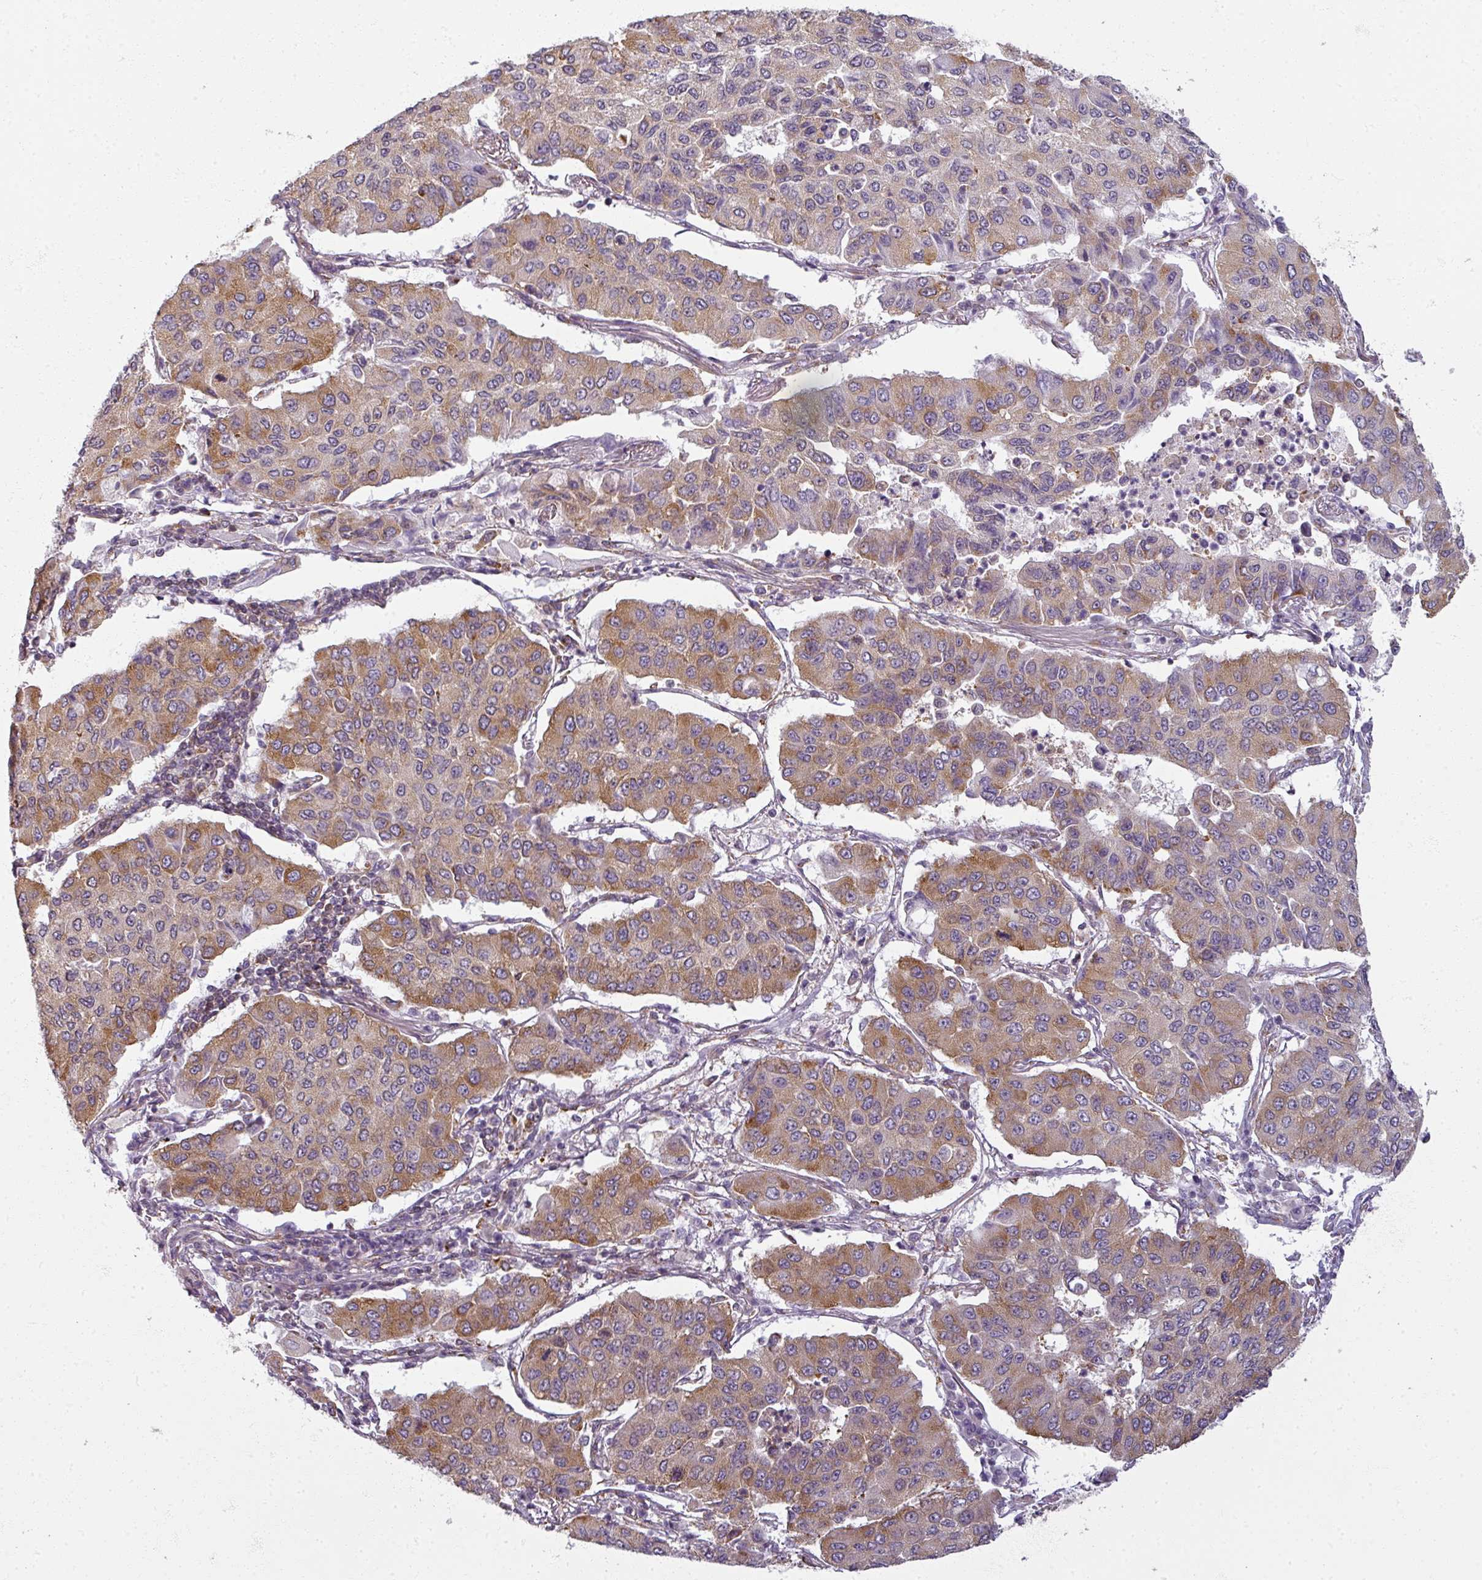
{"staining": {"intensity": "moderate", "quantity": "25%-75%", "location": "cytoplasmic/membranous"}, "tissue": "lung cancer", "cell_type": "Tumor cells", "image_type": "cancer", "snomed": [{"axis": "morphology", "description": "Squamous cell carcinoma, NOS"}, {"axis": "topography", "description": "Lung"}], "caption": "Approximately 25%-75% of tumor cells in human lung squamous cell carcinoma show moderate cytoplasmic/membranous protein positivity as visualized by brown immunohistochemical staining.", "gene": "AGPAT4", "patient": {"sex": "male", "age": 74}}